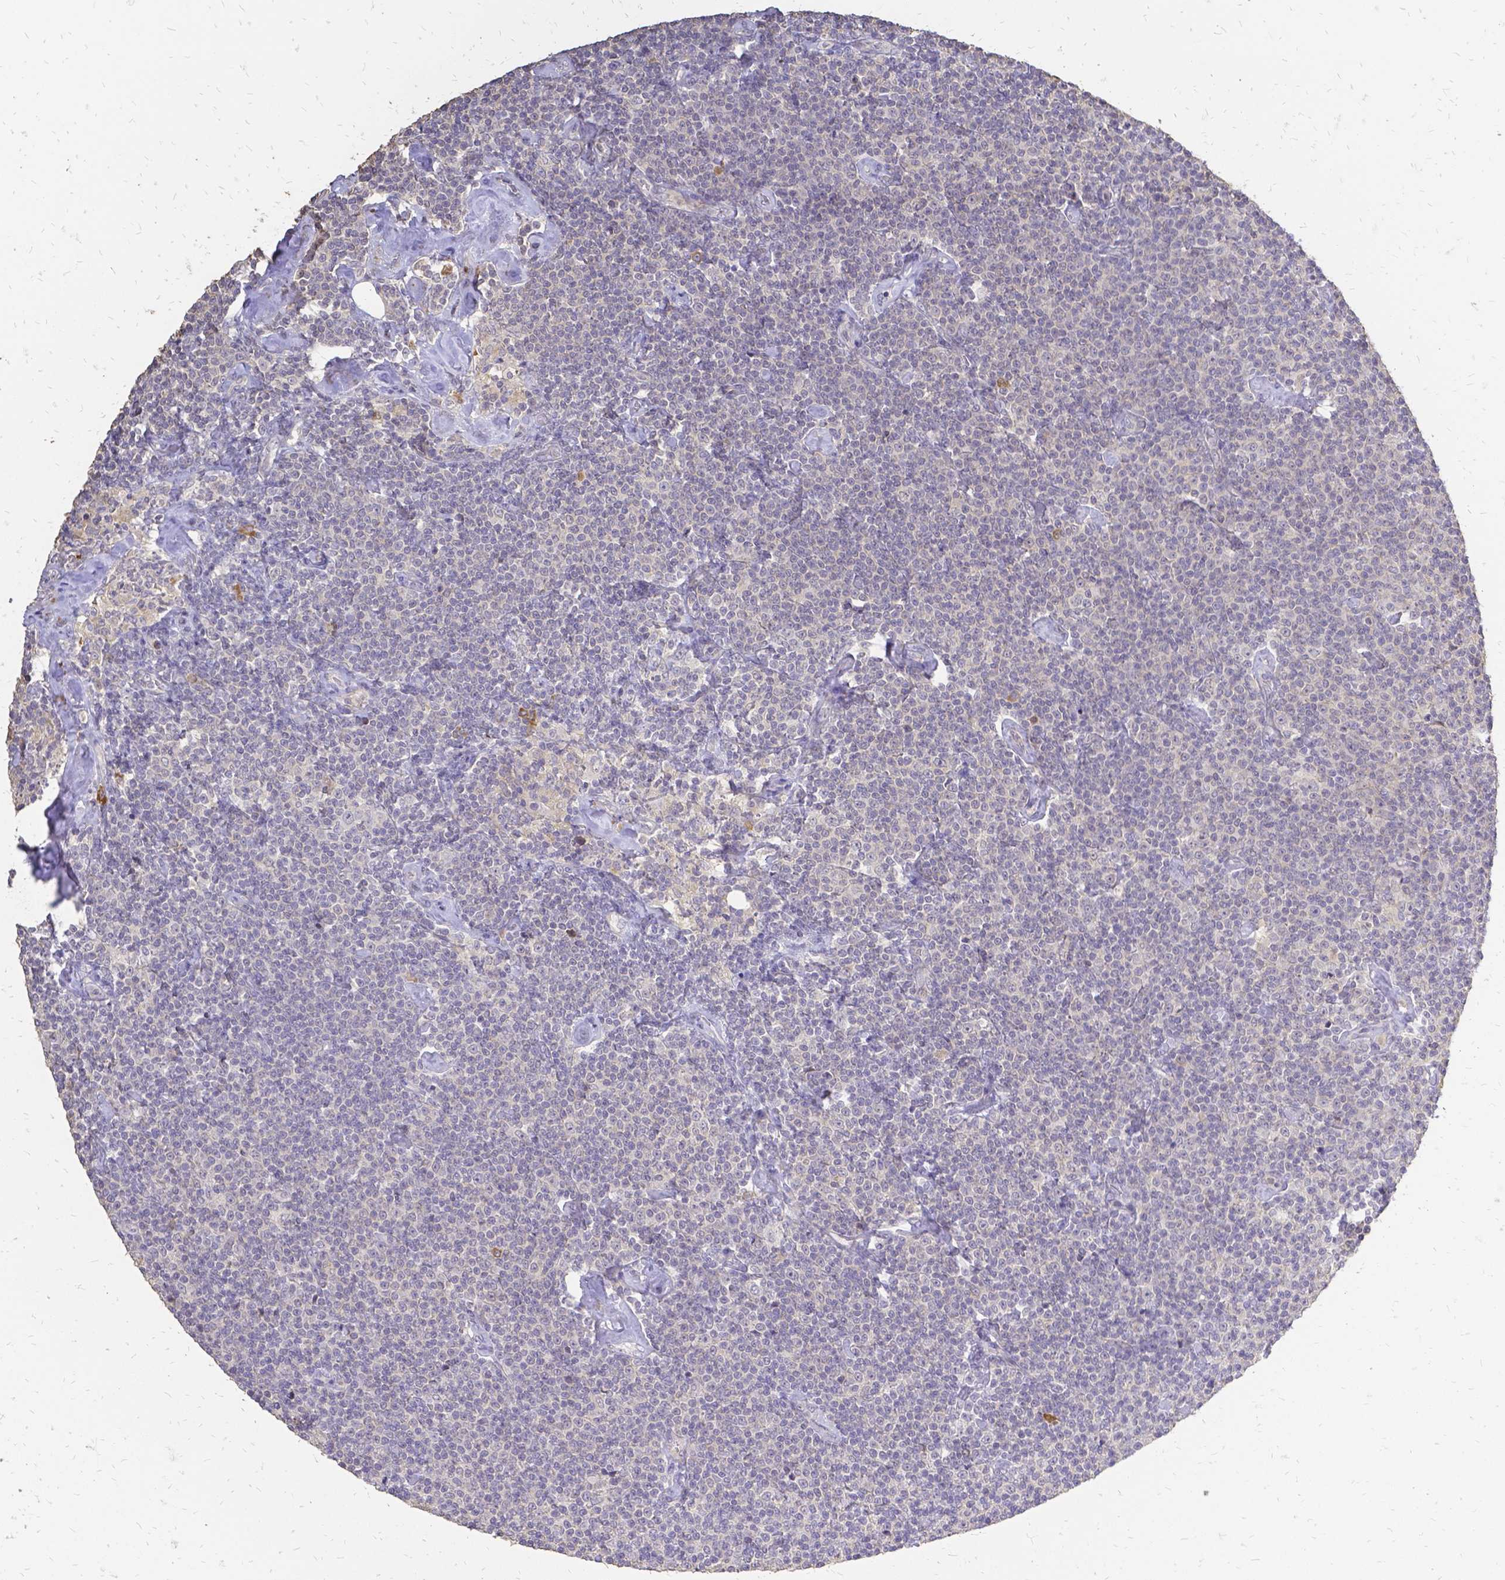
{"staining": {"intensity": "negative", "quantity": "none", "location": "none"}, "tissue": "lymphoma", "cell_type": "Tumor cells", "image_type": "cancer", "snomed": [{"axis": "morphology", "description": "Malignant lymphoma, non-Hodgkin's type, Low grade"}, {"axis": "topography", "description": "Lymph node"}], "caption": "Immunohistochemistry (IHC) of malignant lymphoma, non-Hodgkin's type (low-grade) shows no expression in tumor cells.", "gene": "CIB1", "patient": {"sex": "male", "age": 81}}